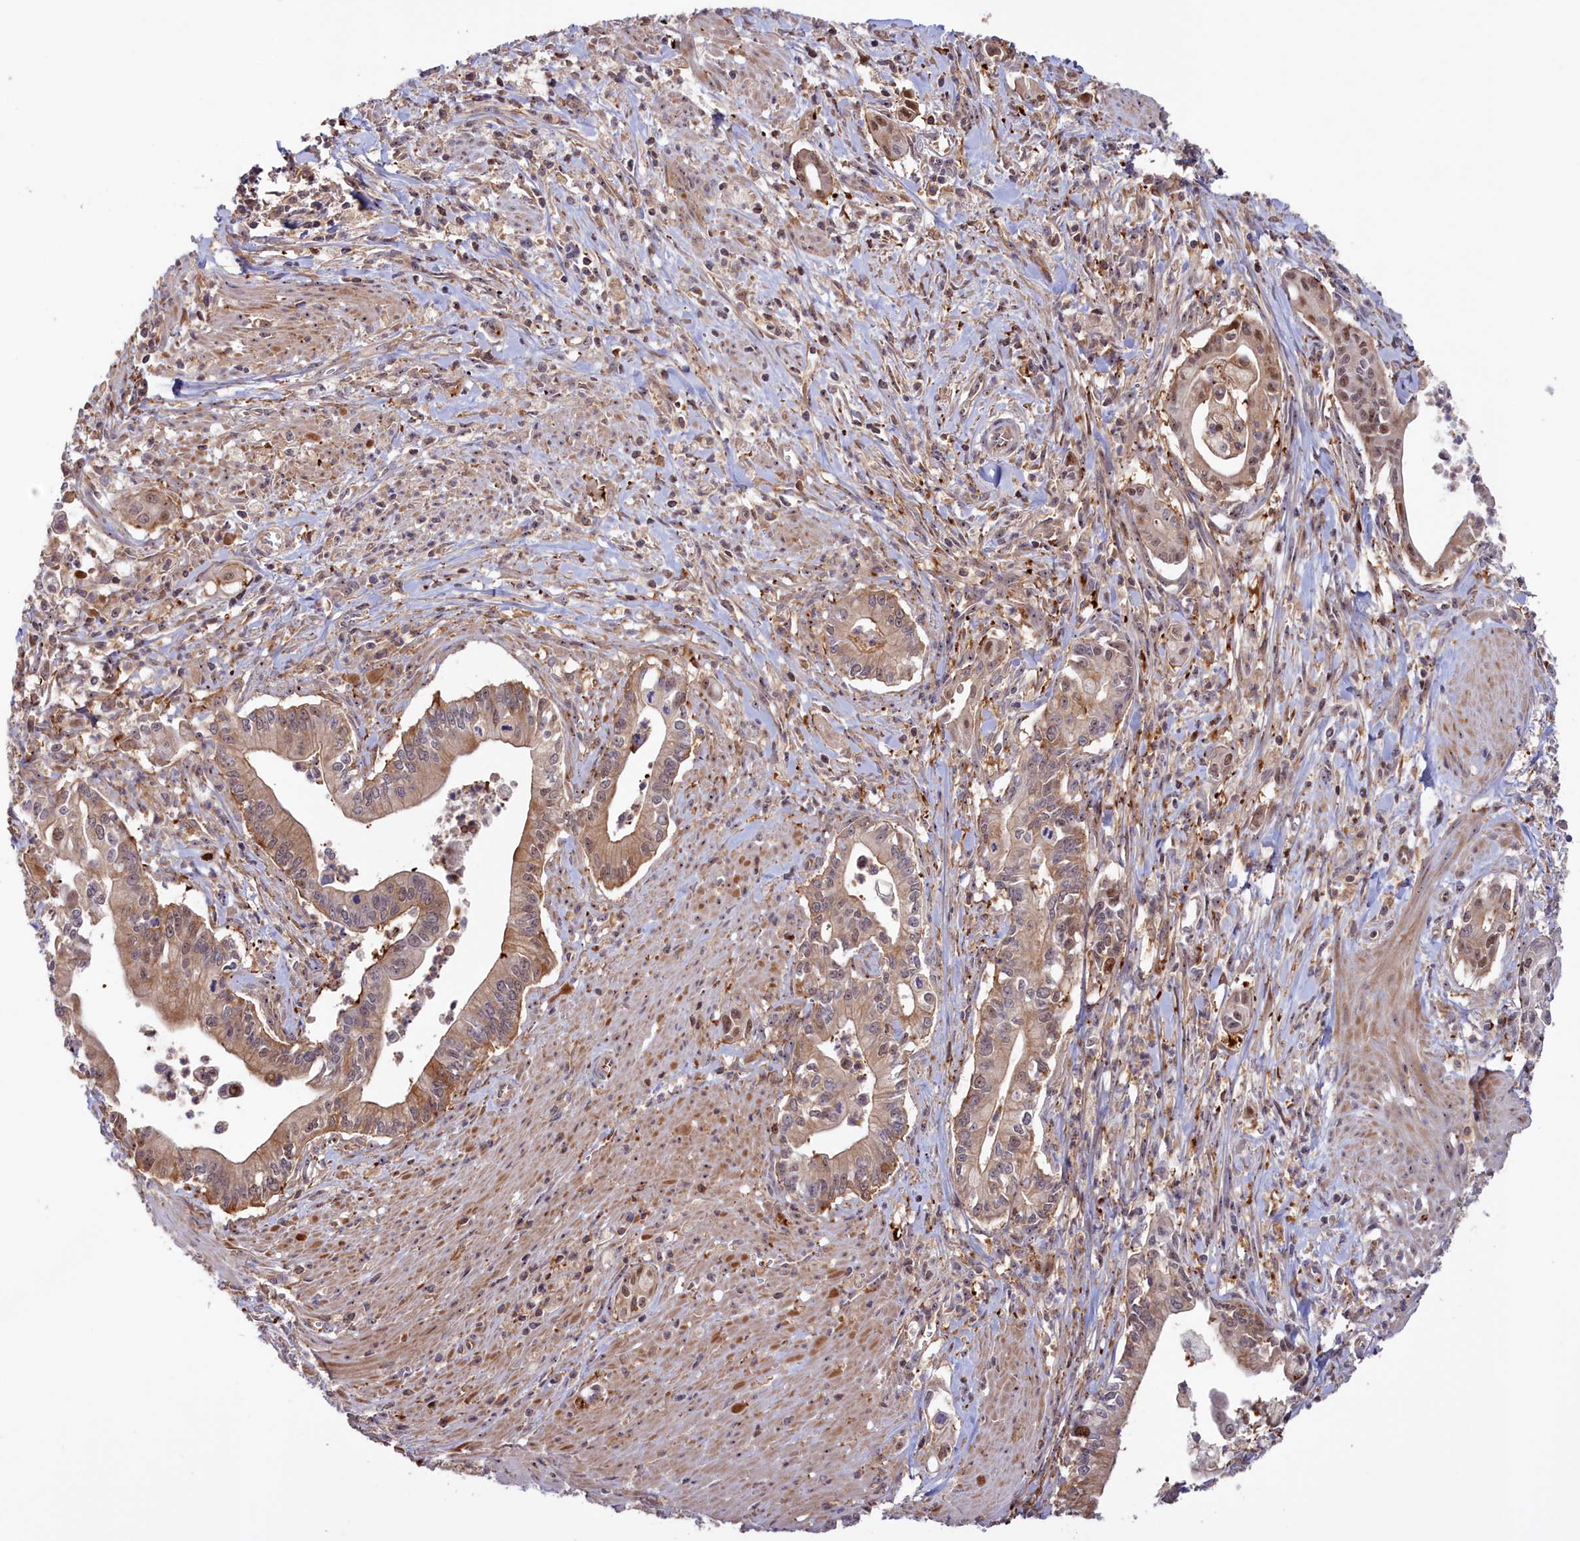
{"staining": {"intensity": "weak", "quantity": ">75%", "location": "cytoplasmic/membranous"}, "tissue": "pancreatic cancer", "cell_type": "Tumor cells", "image_type": "cancer", "snomed": [{"axis": "morphology", "description": "Adenocarcinoma, NOS"}, {"axis": "topography", "description": "Pancreas"}], "caption": "This is an image of immunohistochemistry (IHC) staining of pancreatic adenocarcinoma, which shows weak expression in the cytoplasmic/membranous of tumor cells.", "gene": "NEURL4", "patient": {"sex": "male", "age": 78}}